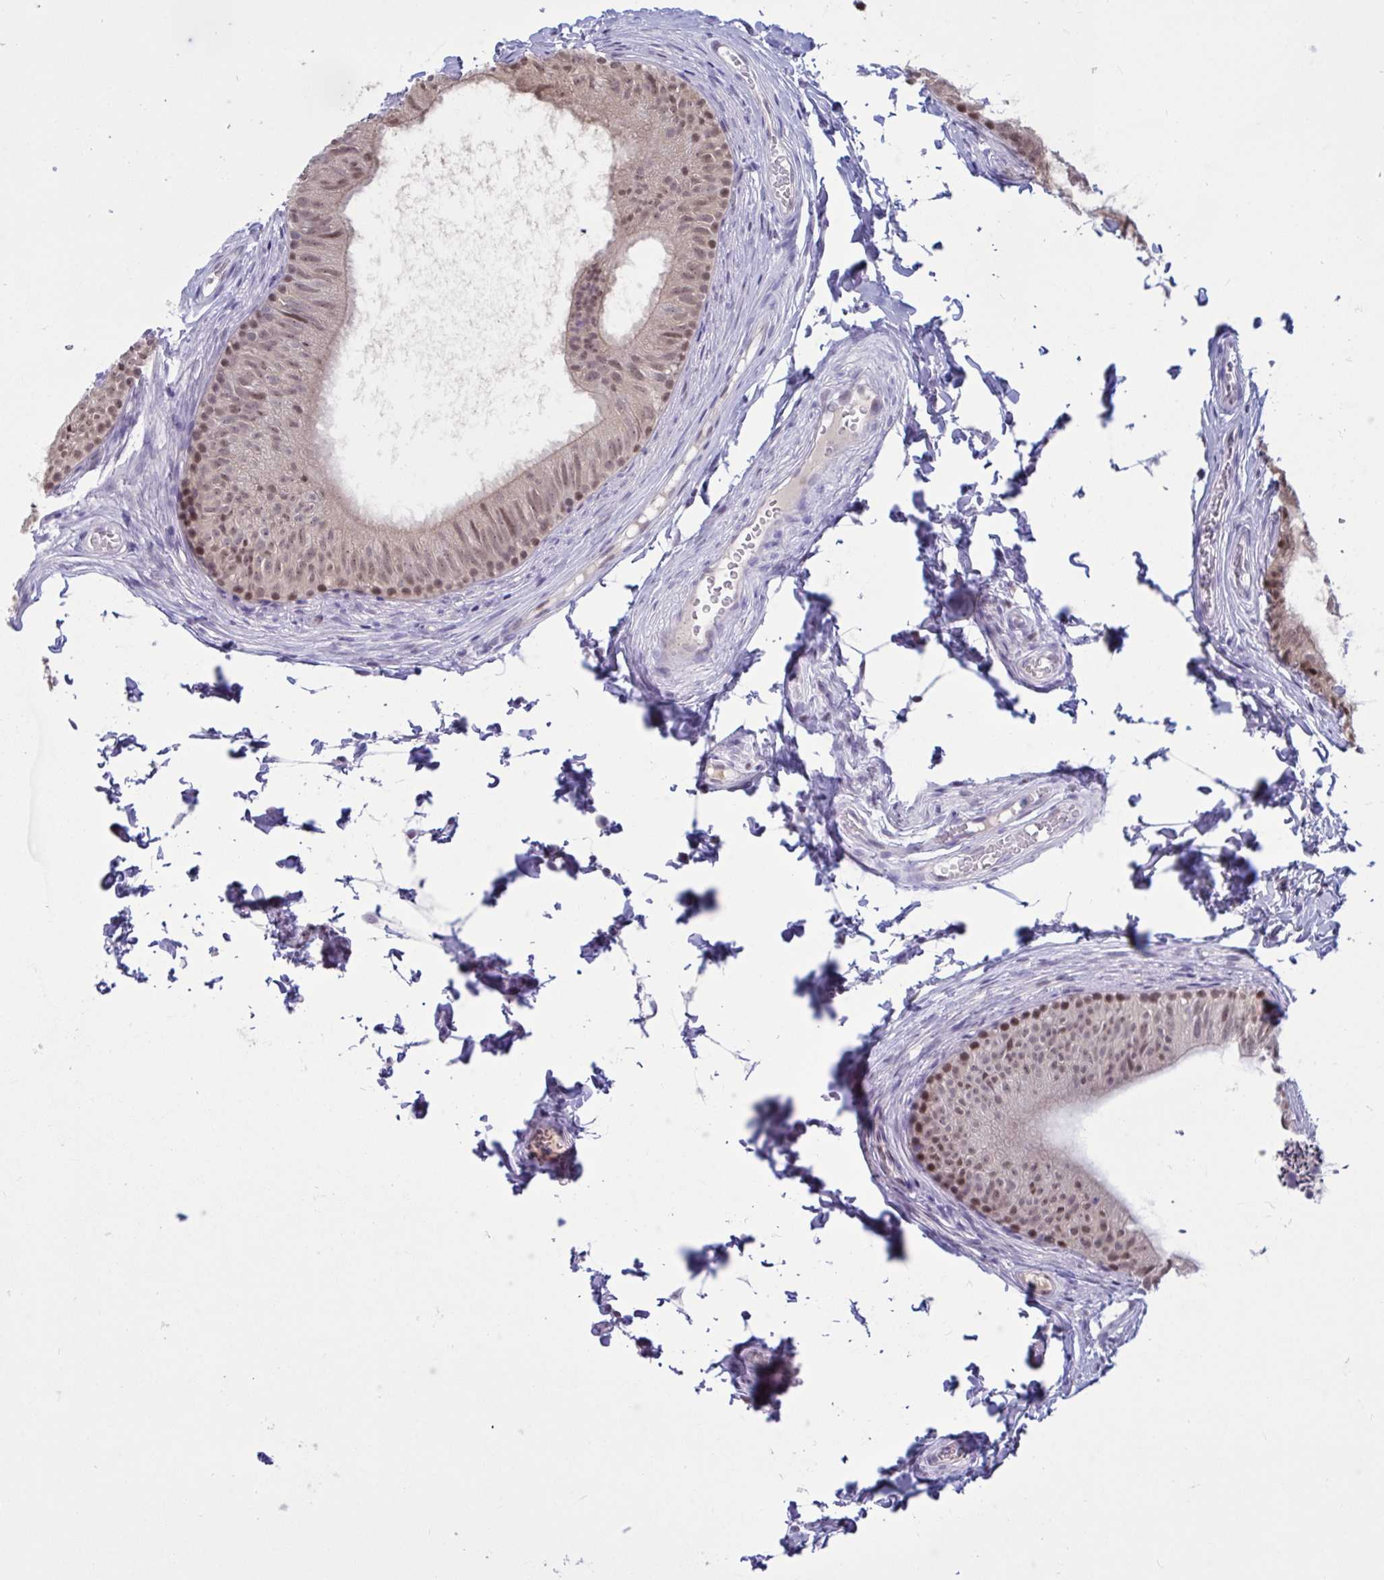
{"staining": {"intensity": "moderate", "quantity": ">75%", "location": "nuclear"}, "tissue": "epididymis", "cell_type": "Glandular cells", "image_type": "normal", "snomed": [{"axis": "morphology", "description": "Normal tissue, NOS"}, {"axis": "topography", "description": "Epididymis, spermatic cord, NOS"}, {"axis": "topography", "description": "Epididymis"}, {"axis": "topography", "description": "Peripheral nerve tissue"}], "caption": "High-magnification brightfield microscopy of unremarkable epididymis stained with DAB (3,3'-diaminobenzidine) (brown) and counterstained with hematoxylin (blue). glandular cells exhibit moderate nuclear expression is appreciated in about>75% of cells. (DAB IHC with brightfield microscopy, high magnification).", "gene": "RBL1", "patient": {"sex": "male", "age": 29}}